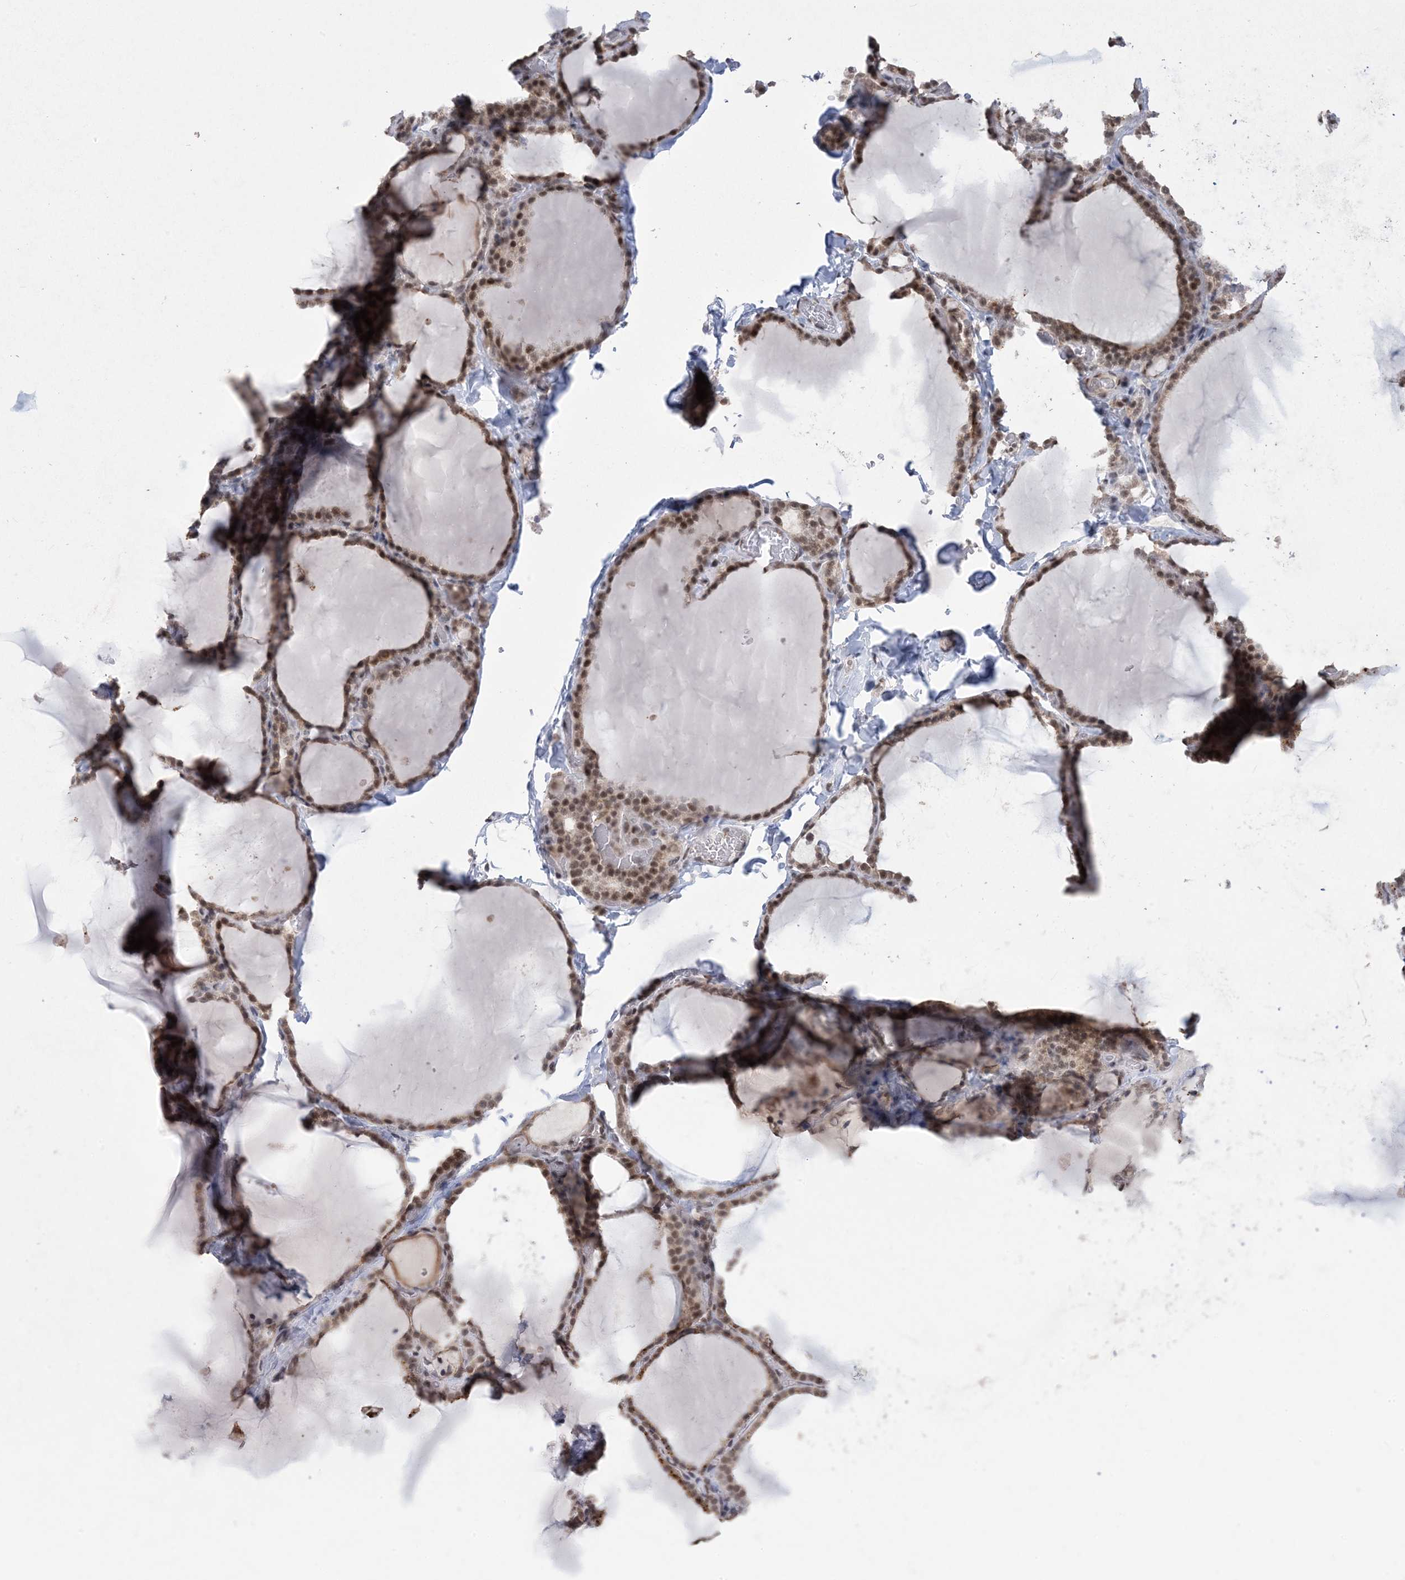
{"staining": {"intensity": "moderate", "quantity": ">75%", "location": "cytoplasmic/membranous,nuclear"}, "tissue": "thyroid gland", "cell_type": "Glandular cells", "image_type": "normal", "snomed": [{"axis": "morphology", "description": "Normal tissue, NOS"}, {"axis": "topography", "description": "Thyroid gland"}], "caption": "A photomicrograph showing moderate cytoplasmic/membranous,nuclear expression in approximately >75% of glandular cells in unremarkable thyroid gland, as visualized by brown immunohistochemical staining.", "gene": "TRMT10C", "patient": {"sex": "female", "age": 22}}